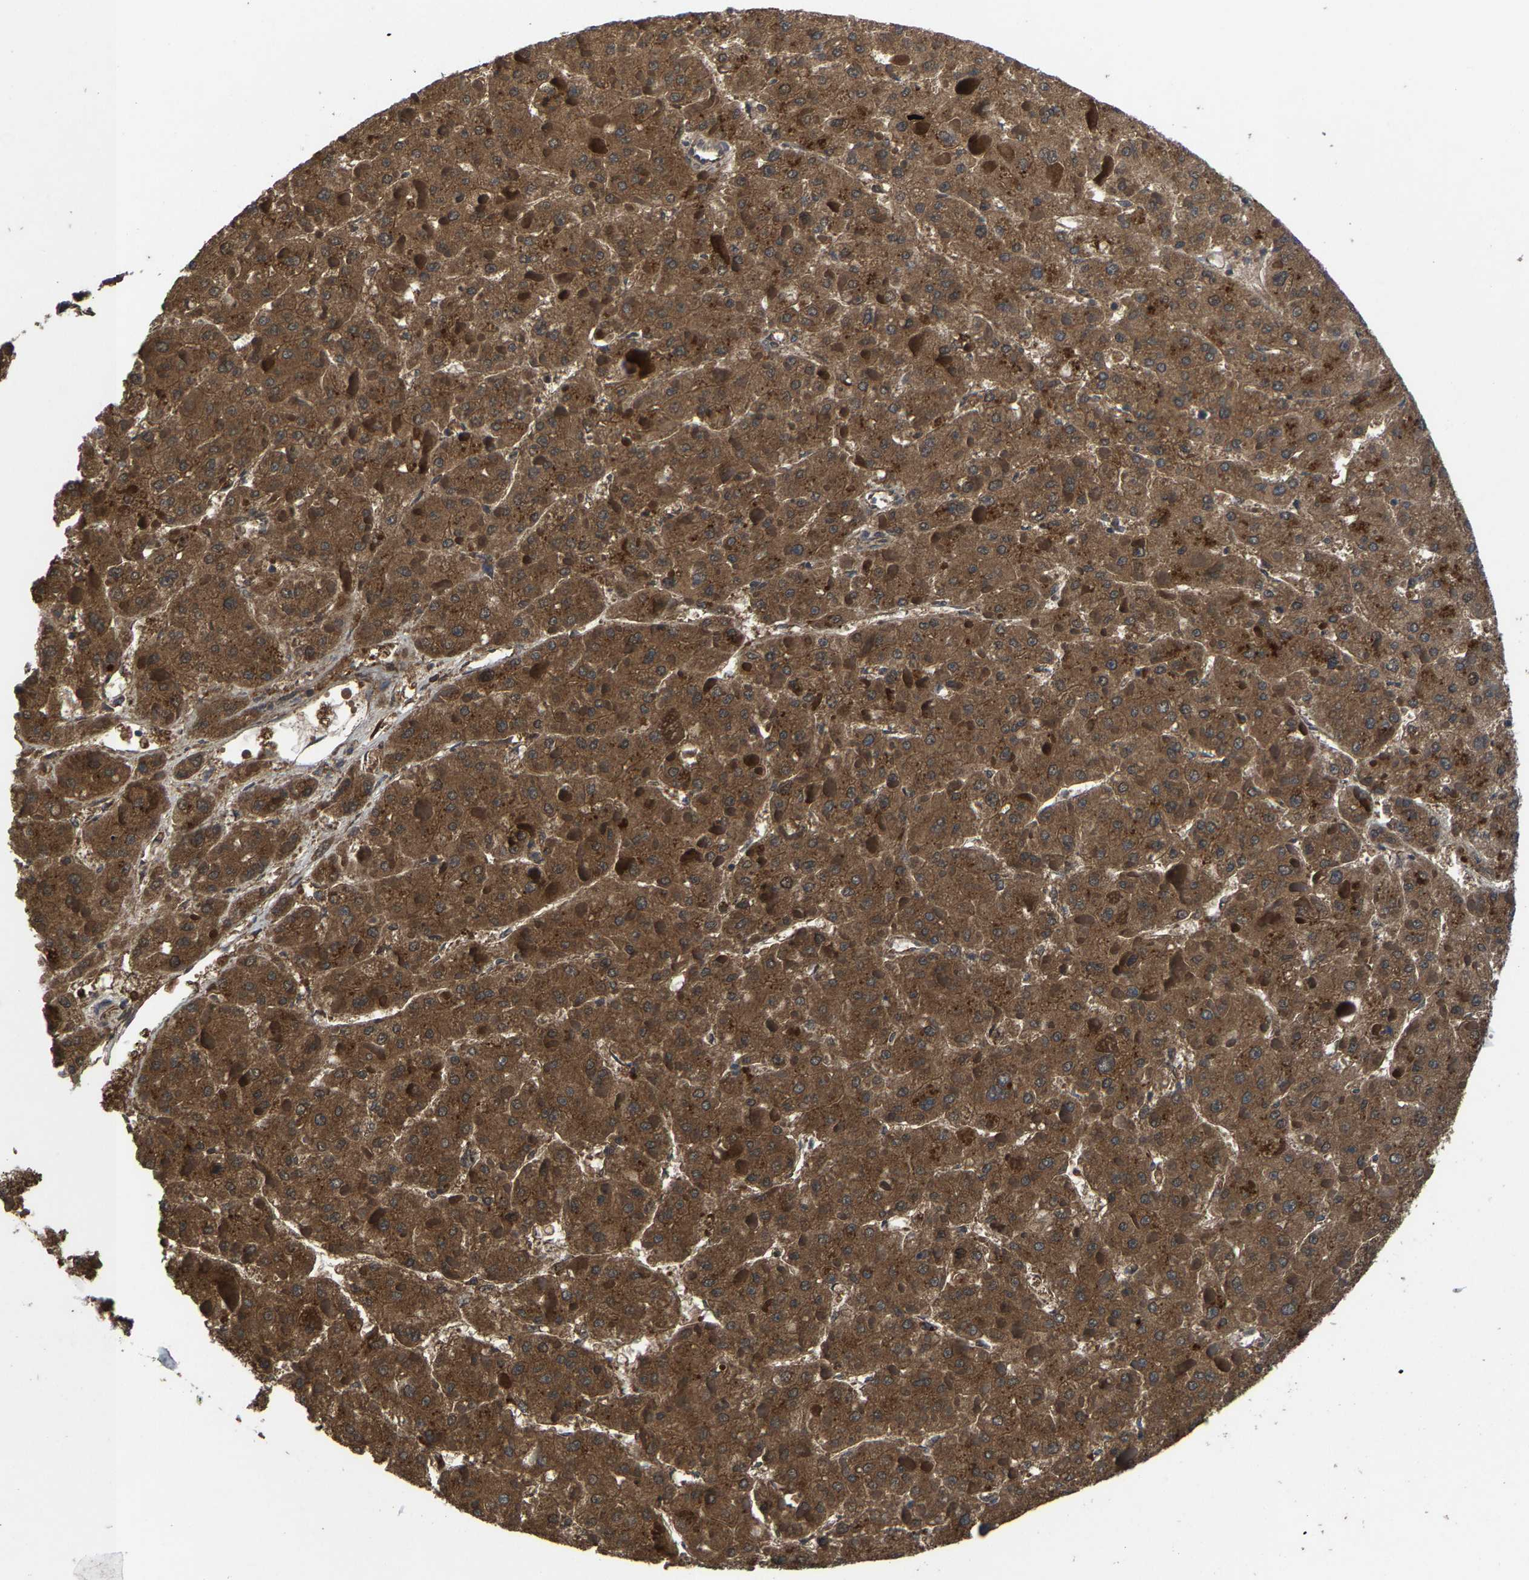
{"staining": {"intensity": "moderate", "quantity": ">75%", "location": "cytoplasmic/membranous"}, "tissue": "liver cancer", "cell_type": "Tumor cells", "image_type": "cancer", "snomed": [{"axis": "morphology", "description": "Carcinoma, Hepatocellular, NOS"}, {"axis": "topography", "description": "Liver"}], "caption": "Moderate cytoplasmic/membranous expression for a protein is present in about >75% of tumor cells of liver cancer using immunohistochemistry (IHC).", "gene": "PDP1", "patient": {"sex": "female", "age": 73}}